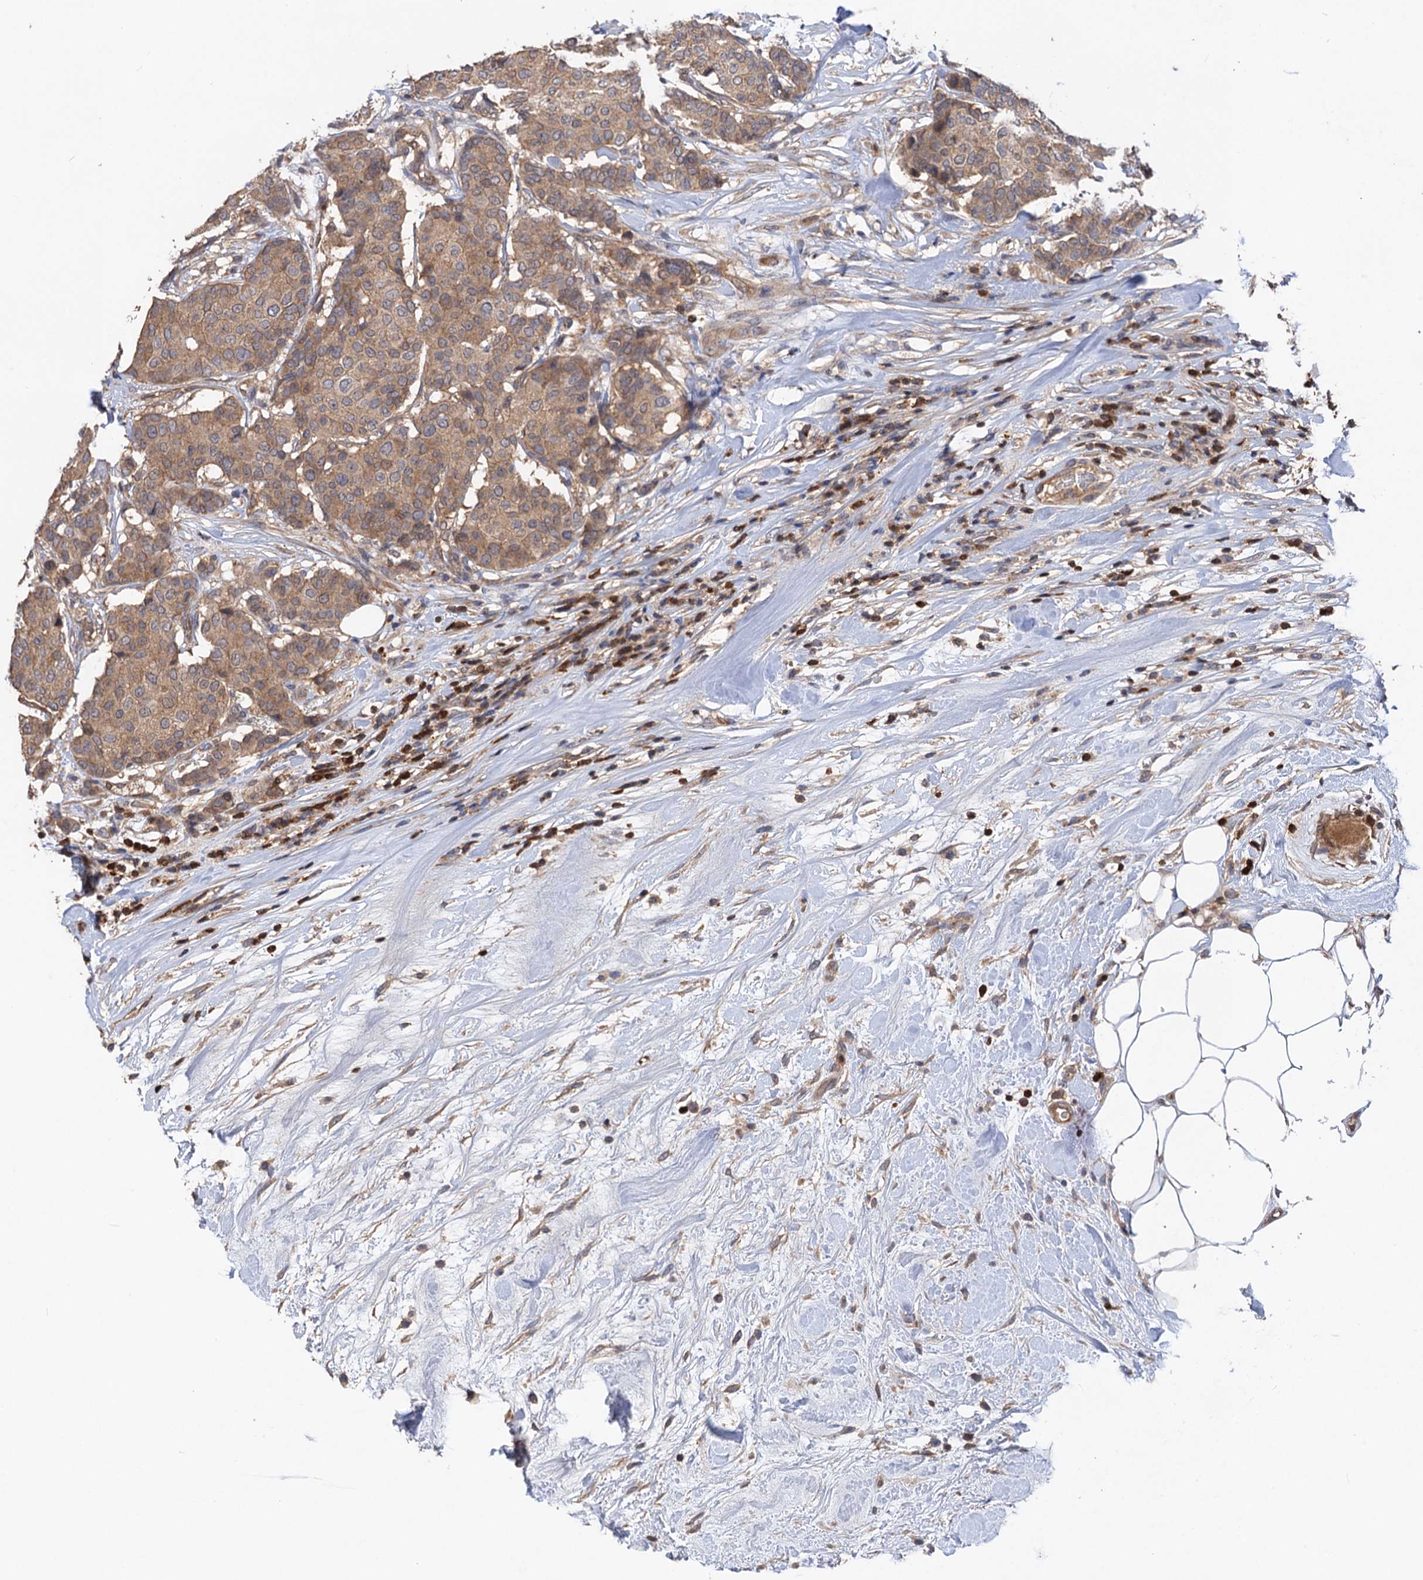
{"staining": {"intensity": "moderate", "quantity": ">75%", "location": "cytoplasmic/membranous"}, "tissue": "breast cancer", "cell_type": "Tumor cells", "image_type": "cancer", "snomed": [{"axis": "morphology", "description": "Duct carcinoma"}, {"axis": "topography", "description": "Breast"}], "caption": "Breast cancer (invasive ductal carcinoma) stained with DAB immunohistochemistry shows medium levels of moderate cytoplasmic/membranous expression in approximately >75% of tumor cells.", "gene": "DGKA", "patient": {"sex": "female", "age": 75}}